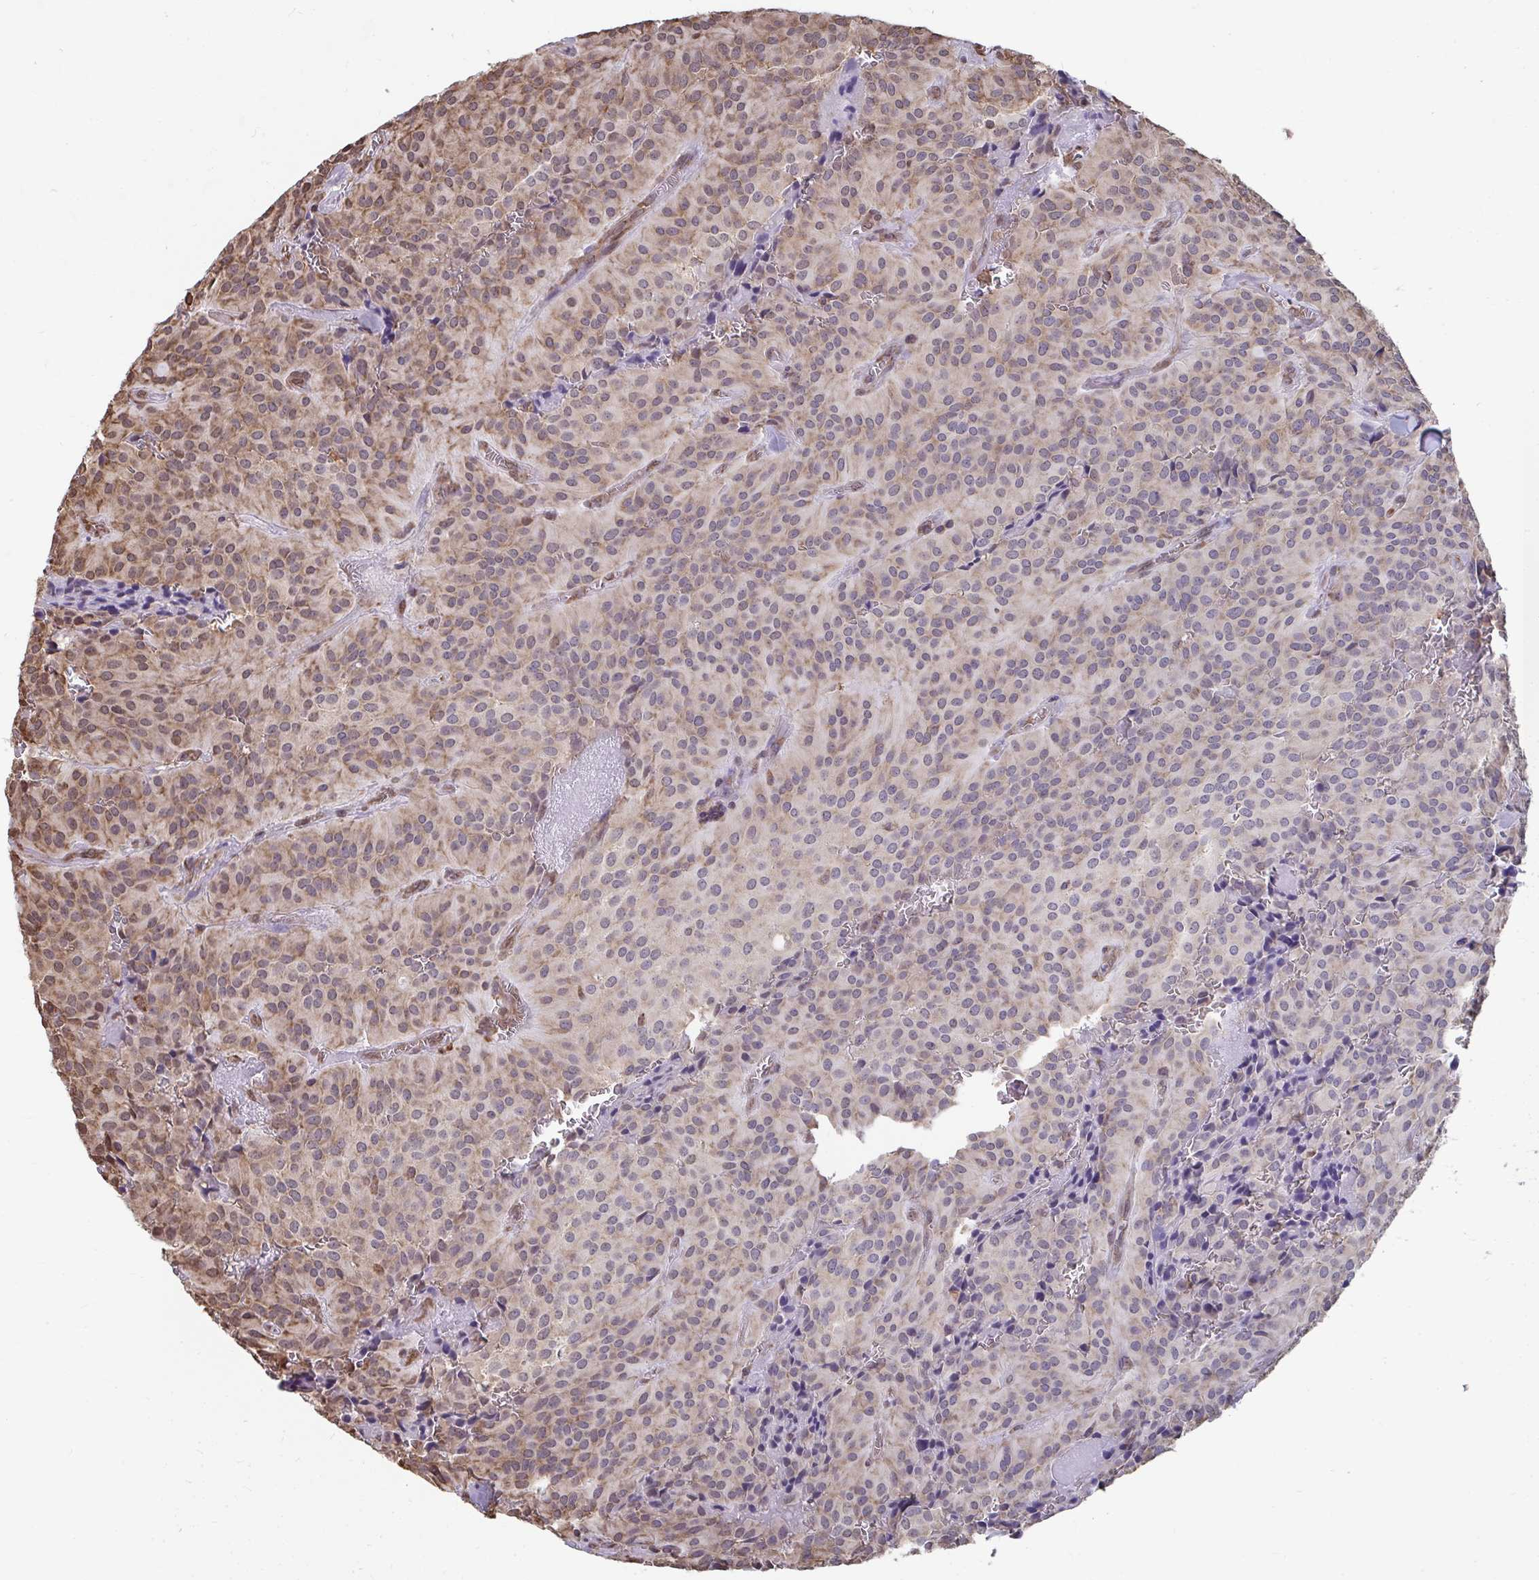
{"staining": {"intensity": "weak", "quantity": "25%-75%", "location": "cytoplasmic/membranous"}, "tissue": "glioma", "cell_type": "Tumor cells", "image_type": "cancer", "snomed": [{"axis": "morphology", "description": "Glioma, malignant, Low grade"}, {"axis": "topography", "description": "Brain"}], "caption": "This image exhibits immunohistochemistry staining of human malignant glioma (low-grade), with low weak cytoplasmic/membranous staining in approximately 25%-75% of tumor cells.", "gene": "SYNCRIP", "patient": {"sex": "male", "age": 42}}